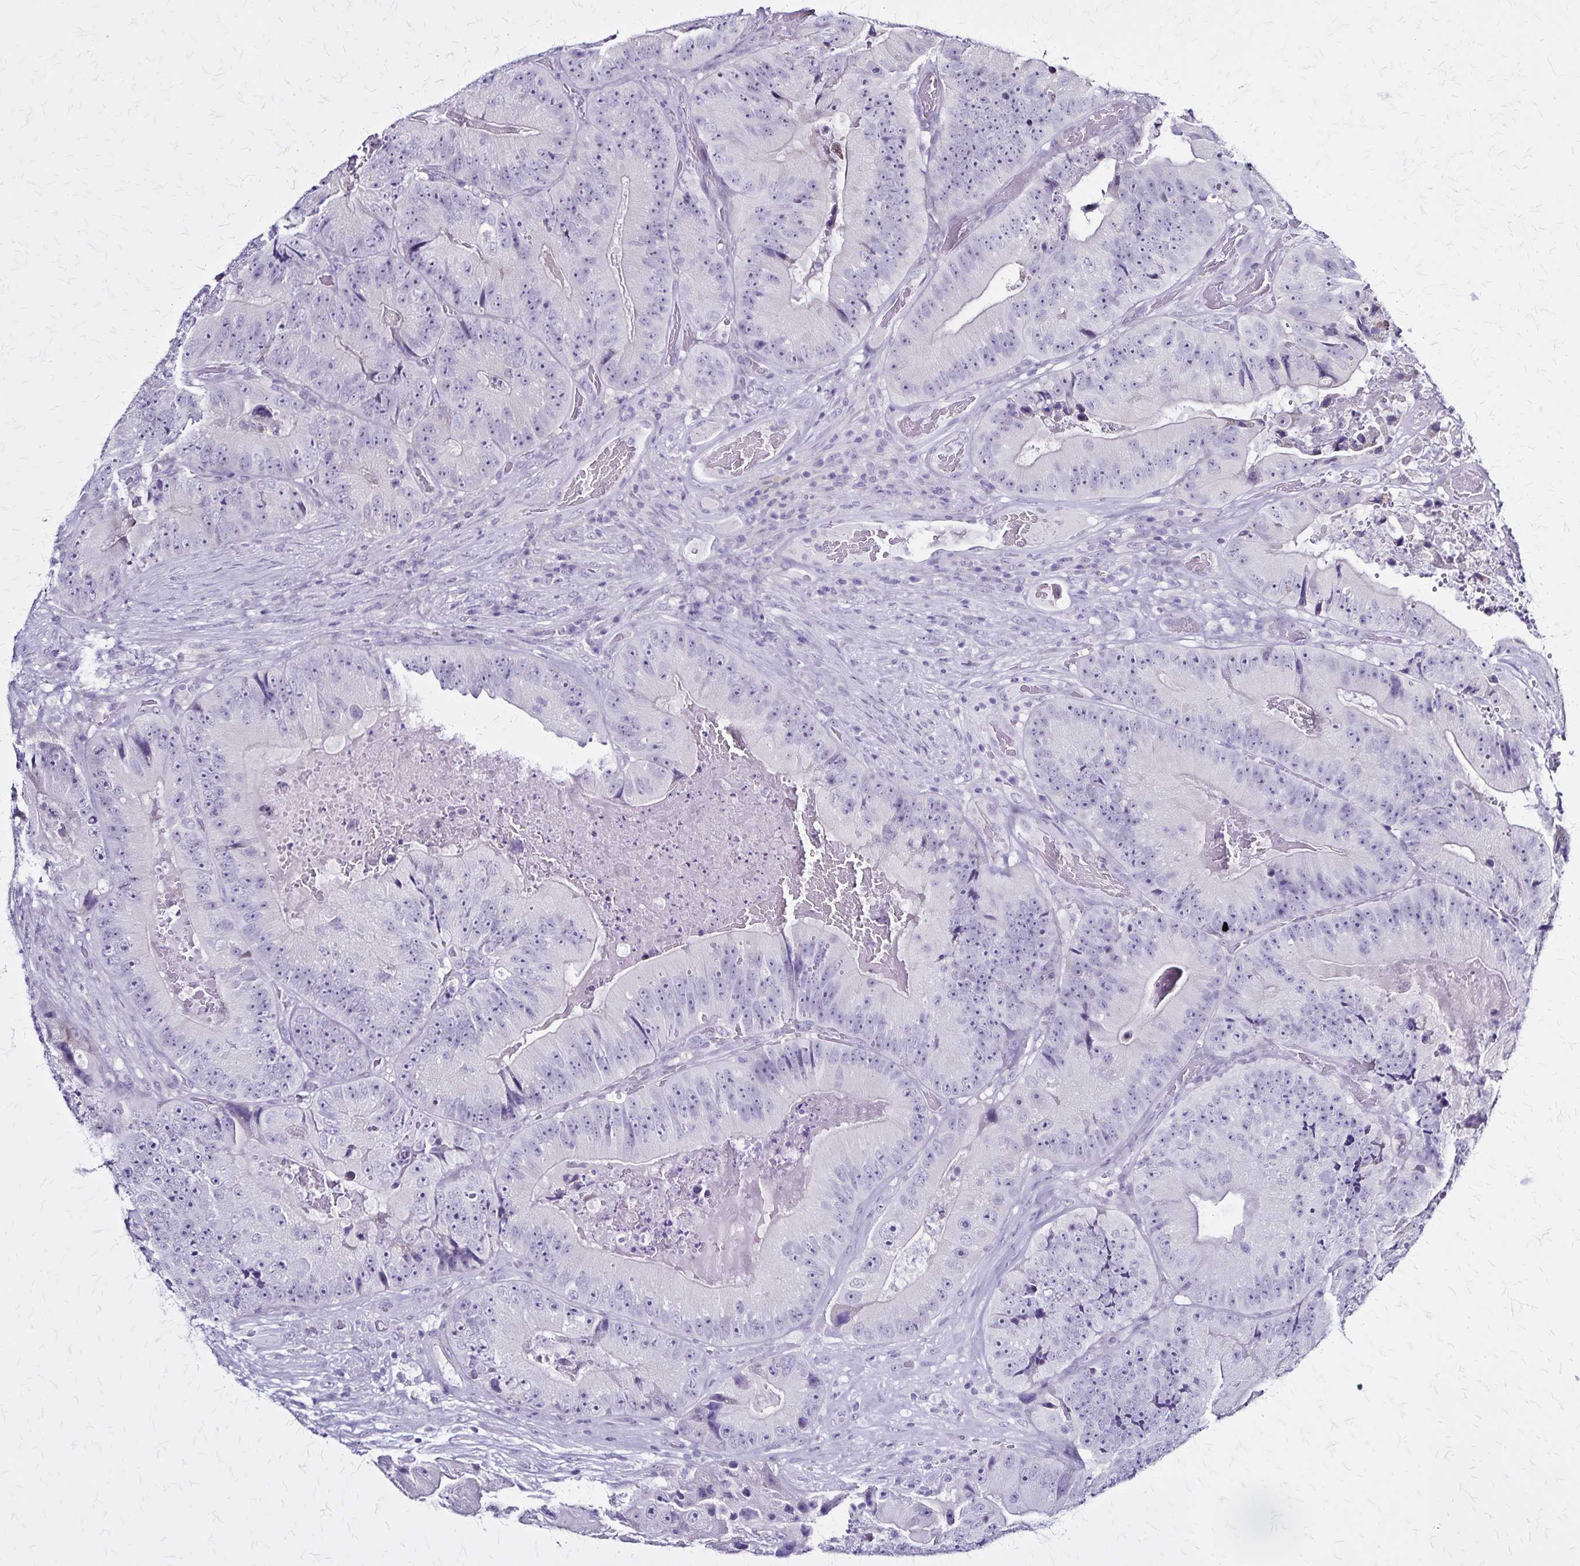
{"staining": {"intensity": "negative", "quantity": "none", "location": "none"}, "tissue": "colorectal cancer", "cell_type": "Tumor cells", "image_type": "cancer", "snomed": [{"axis": "morphology", "description": "Adenocarcinoma, NOS"}, {"axis": "topography", "description": "Colon"}], "caption": "The micrograph reveals no staining of tumor cells in adenocarcinoma (colorectal).", "gene": "PLXNA4", "patient": {"sex": "female", "age": 86}}